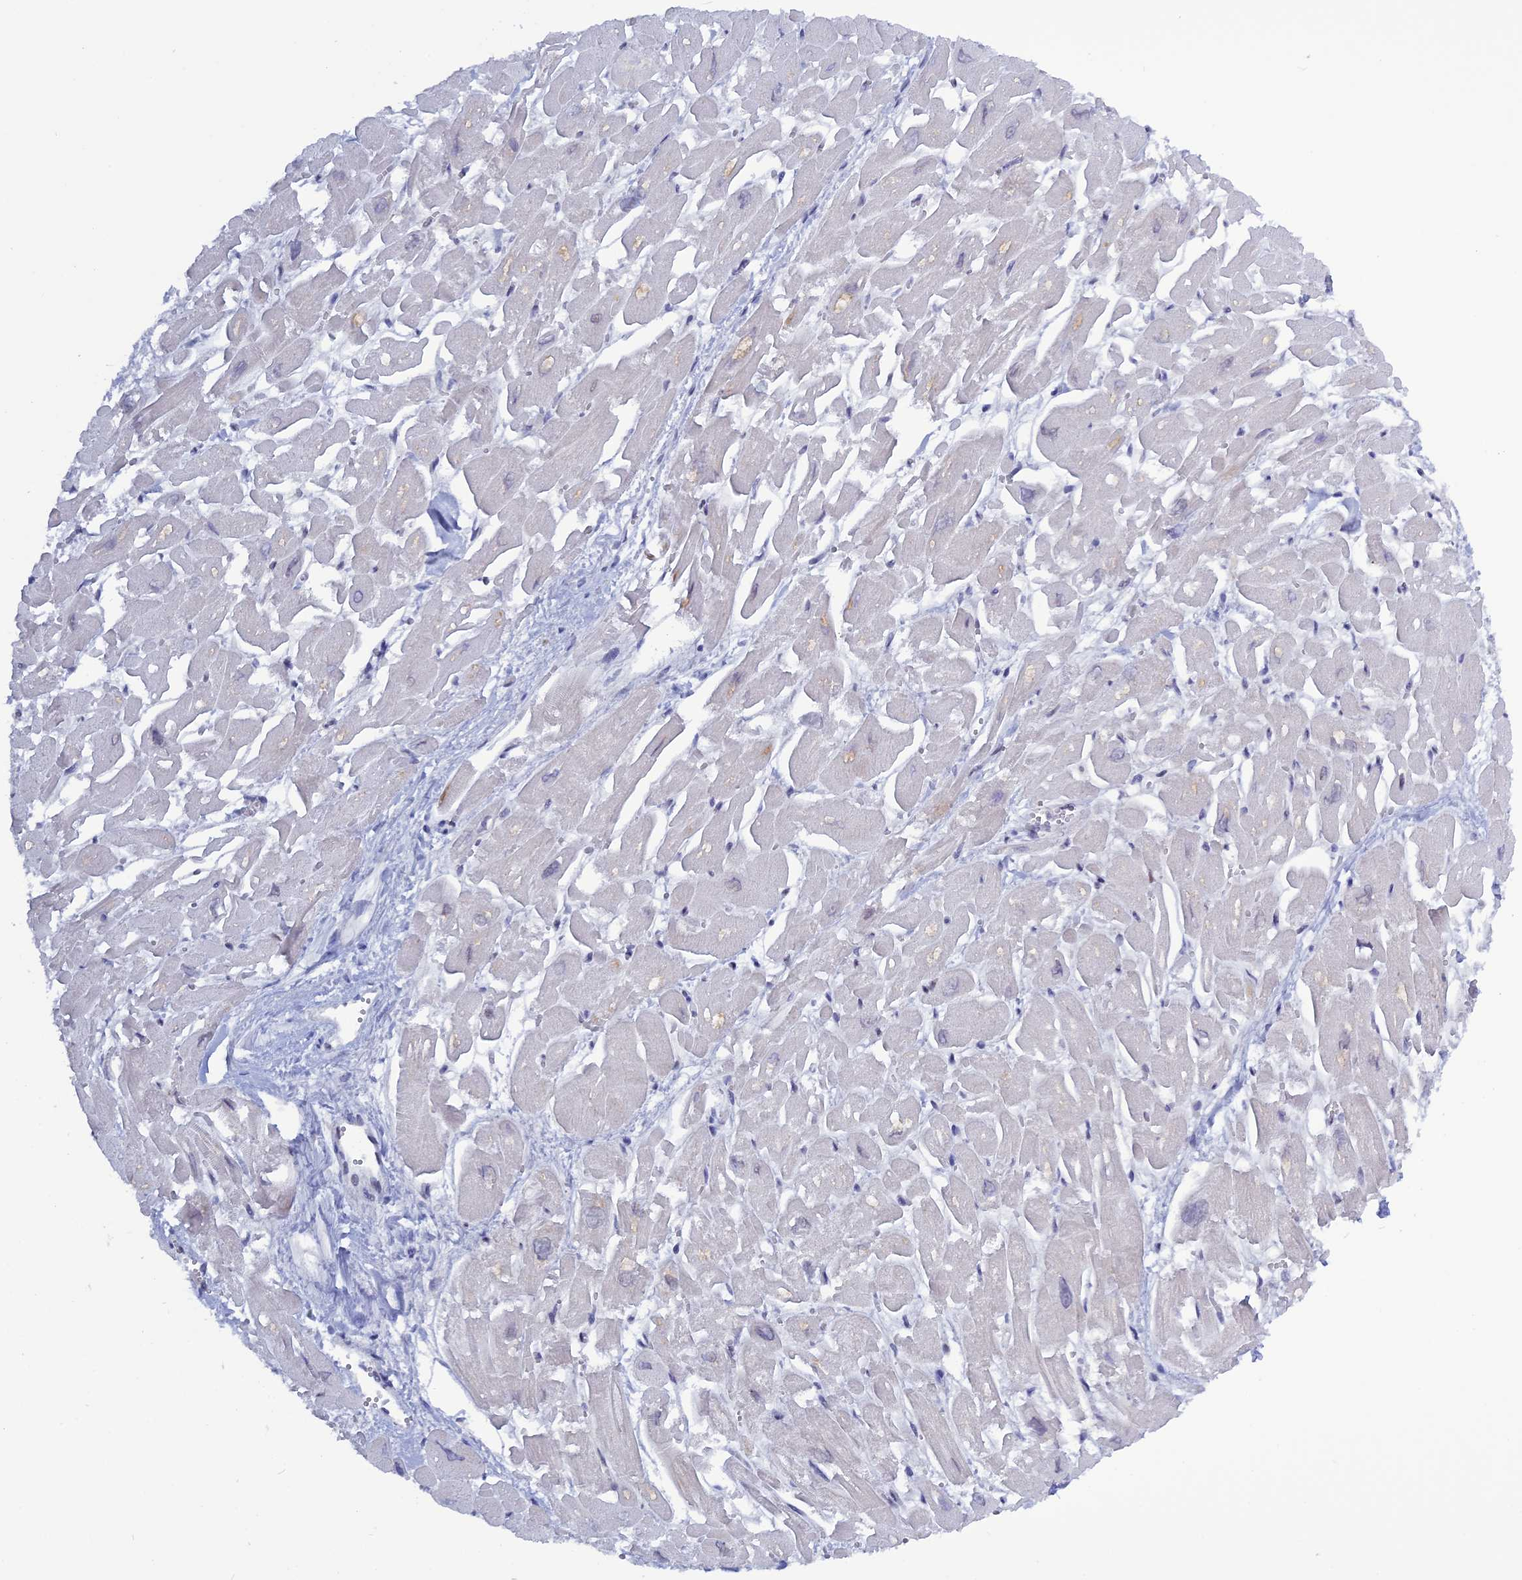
{"staining": {"intensity": "strong", "quantity": "<25%", "location": "cytoplasmic/membranous"}, "tissue": "heart muscle", "cell_type": "Cardiomyocytes", "image_type": "normal", "snomed": [{"axis": "morphology", "description": "Normal tissue, NOS"}, {"axis": "topography", "description": "Heart"}], "caption": "DAB (3,3'-diaminobenzidine) immunohistochemical staining of unremarkable human heart muscle reveals strong cytoplasmic/membranous protein positivity in approximately <25% of cardiomyocytes. The protein of interest is shown in brown color, while the nuclei are stained blue.", "gene": "NOL4L", "patient": {"sex": "male", "age": 54}}